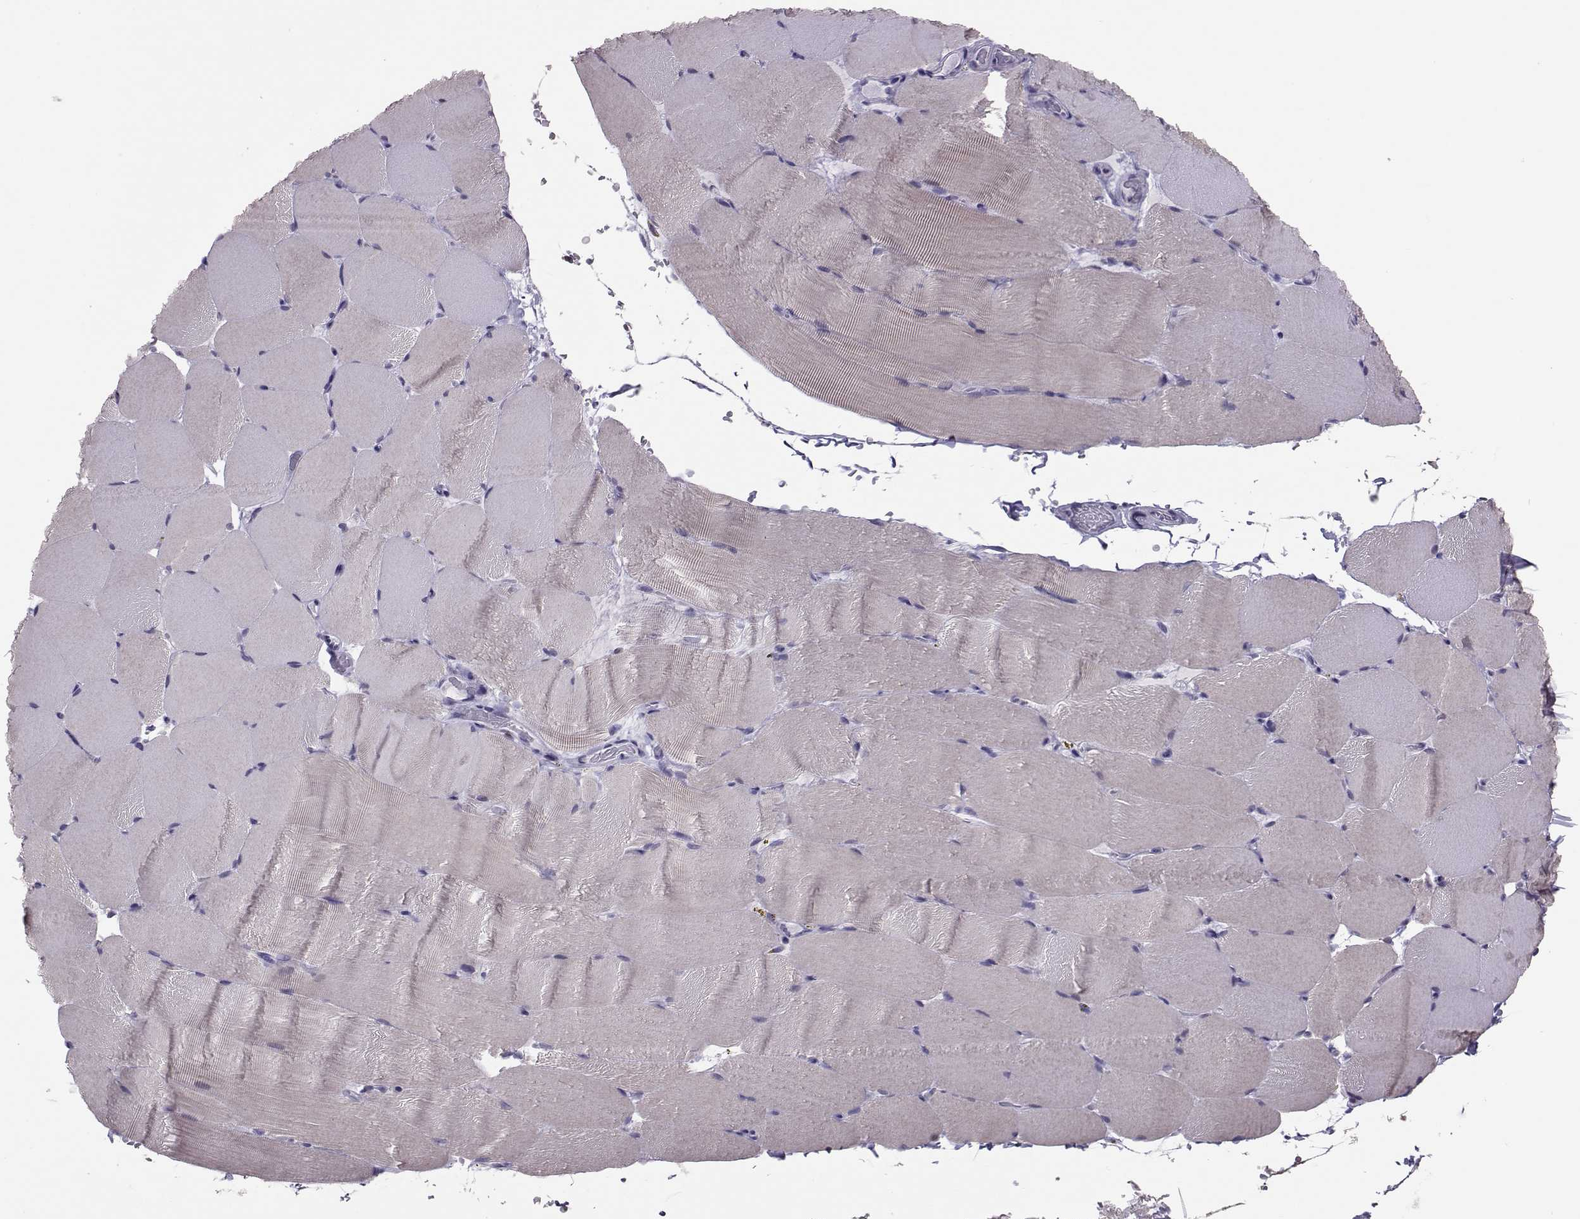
{"staining": {"intensity": "negative", "quantity": "none", "location": "none"}, "tissue": "skeletal muscle", "cell_type": "Myocytes", "image_type": "normal", "snomed": [{"axis": "morphology", "description": "Normal tissue, NOS"}, {"axis": "topography", "description": "Skeletal muscle"}], "caption": "Immunohistochemical staining of benign human skeletal muscle reveals no significant expression in myocytes. (DAB (3,3'-diaminobenzidine) IHC, high magnification).", "gene": "DNAAF1", "patient": {"sex": "female", "age": 37}}